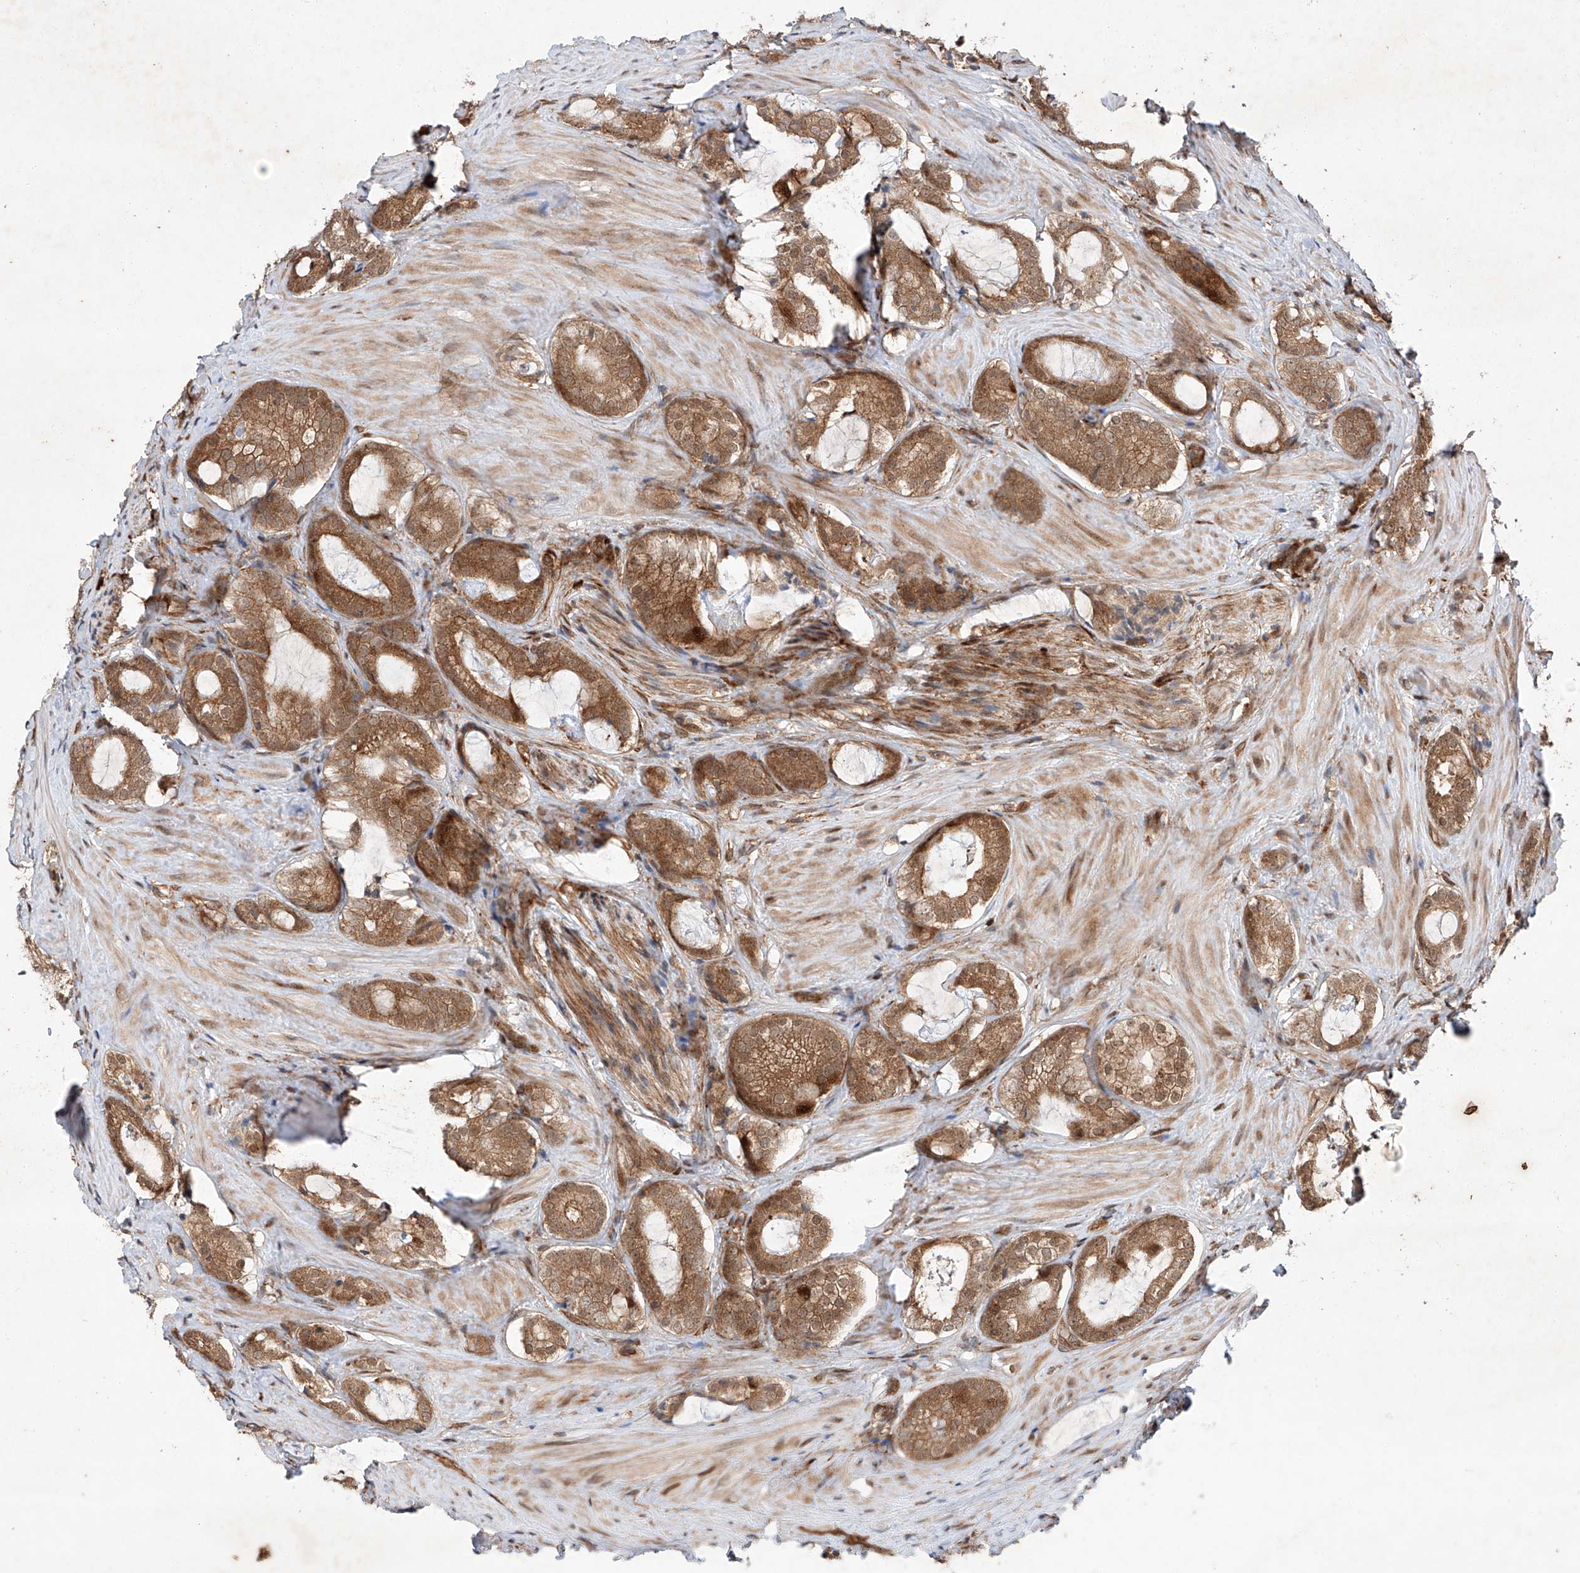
{"staining": {"intensity": "moderate", "quantity": ">75%", "location": "cytoplasmic/membranous"}, "tissue": "prostate cancer", "cell_type": "Tumor cells", "image_type": "cancer", "snomed": [{"axis": "morphology", "description": "Adenocarcinoma, High grade"}, {"axis": "topography", "description": "Prostate"}], "caption": "This is an image of IHC staining of prostate cancer (high-grade adenocarcinoma), which shows moderate positivity in the cytoplasmic/membranous of tumor cells.", "gene": "ZFP28", "patient": {"sex": "male", "age": 63}}